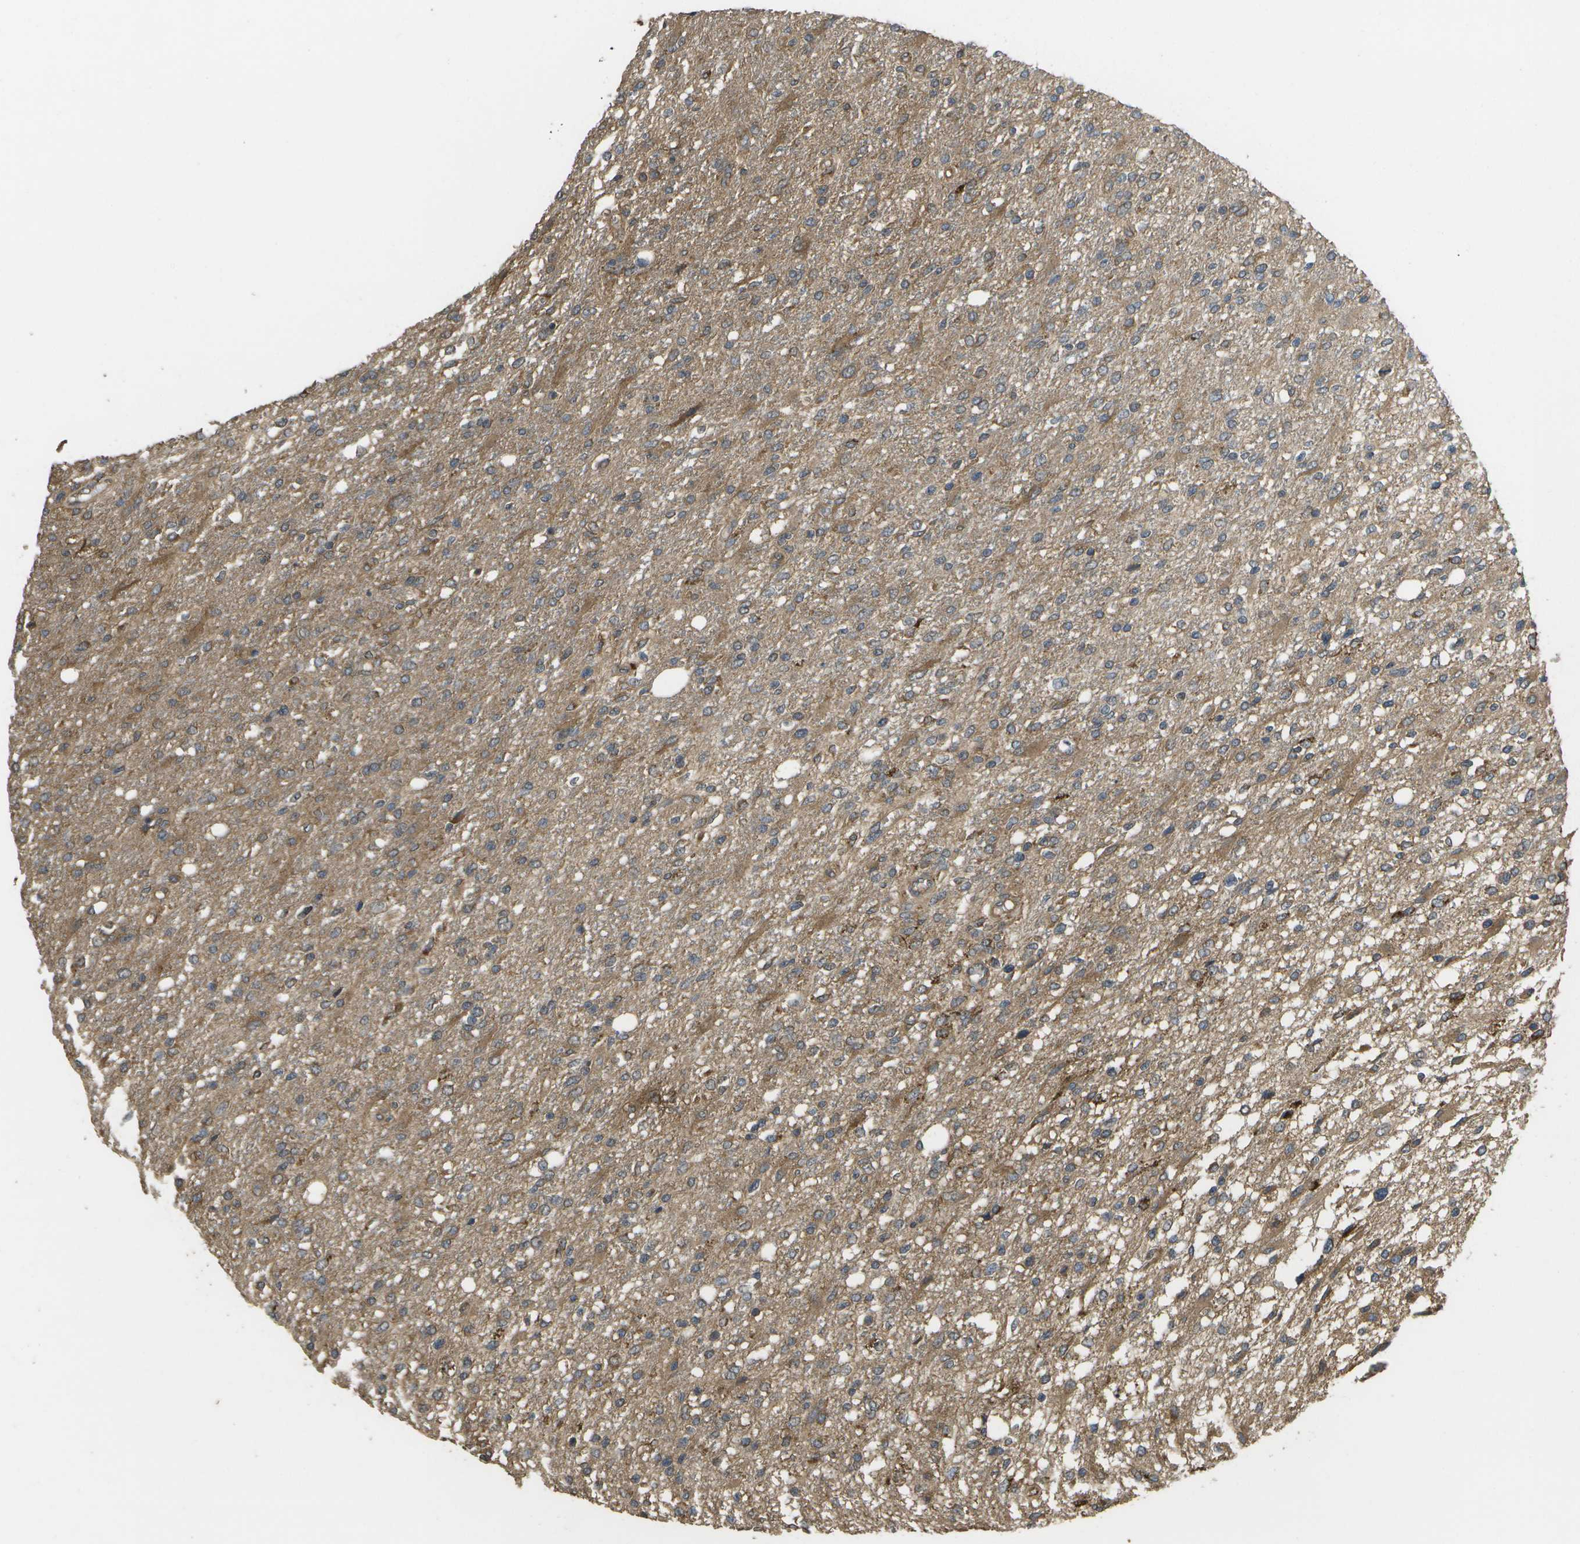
{"staining": {"intensity": "moderate", "quantity": ">75%", "location": "cytoplasmic/membranous"}, "tissue": "glioma", "cell_type": "Tumor cells", "image_type": "cancer", "snomed": [{"axis": "morphology", "description": "Glioma, malignant, High grade"}, {"axis": "topography", "description": "Cerebral cortex"}], "caption": "The histopathology image demonstrates a brown stain indicating the presence of a protein in the cytoplasmic/membranous of tumor cells in malignant glioma (high-grade).", "gene": "SACS", "patient": {"sex": "male", "age": 76}}